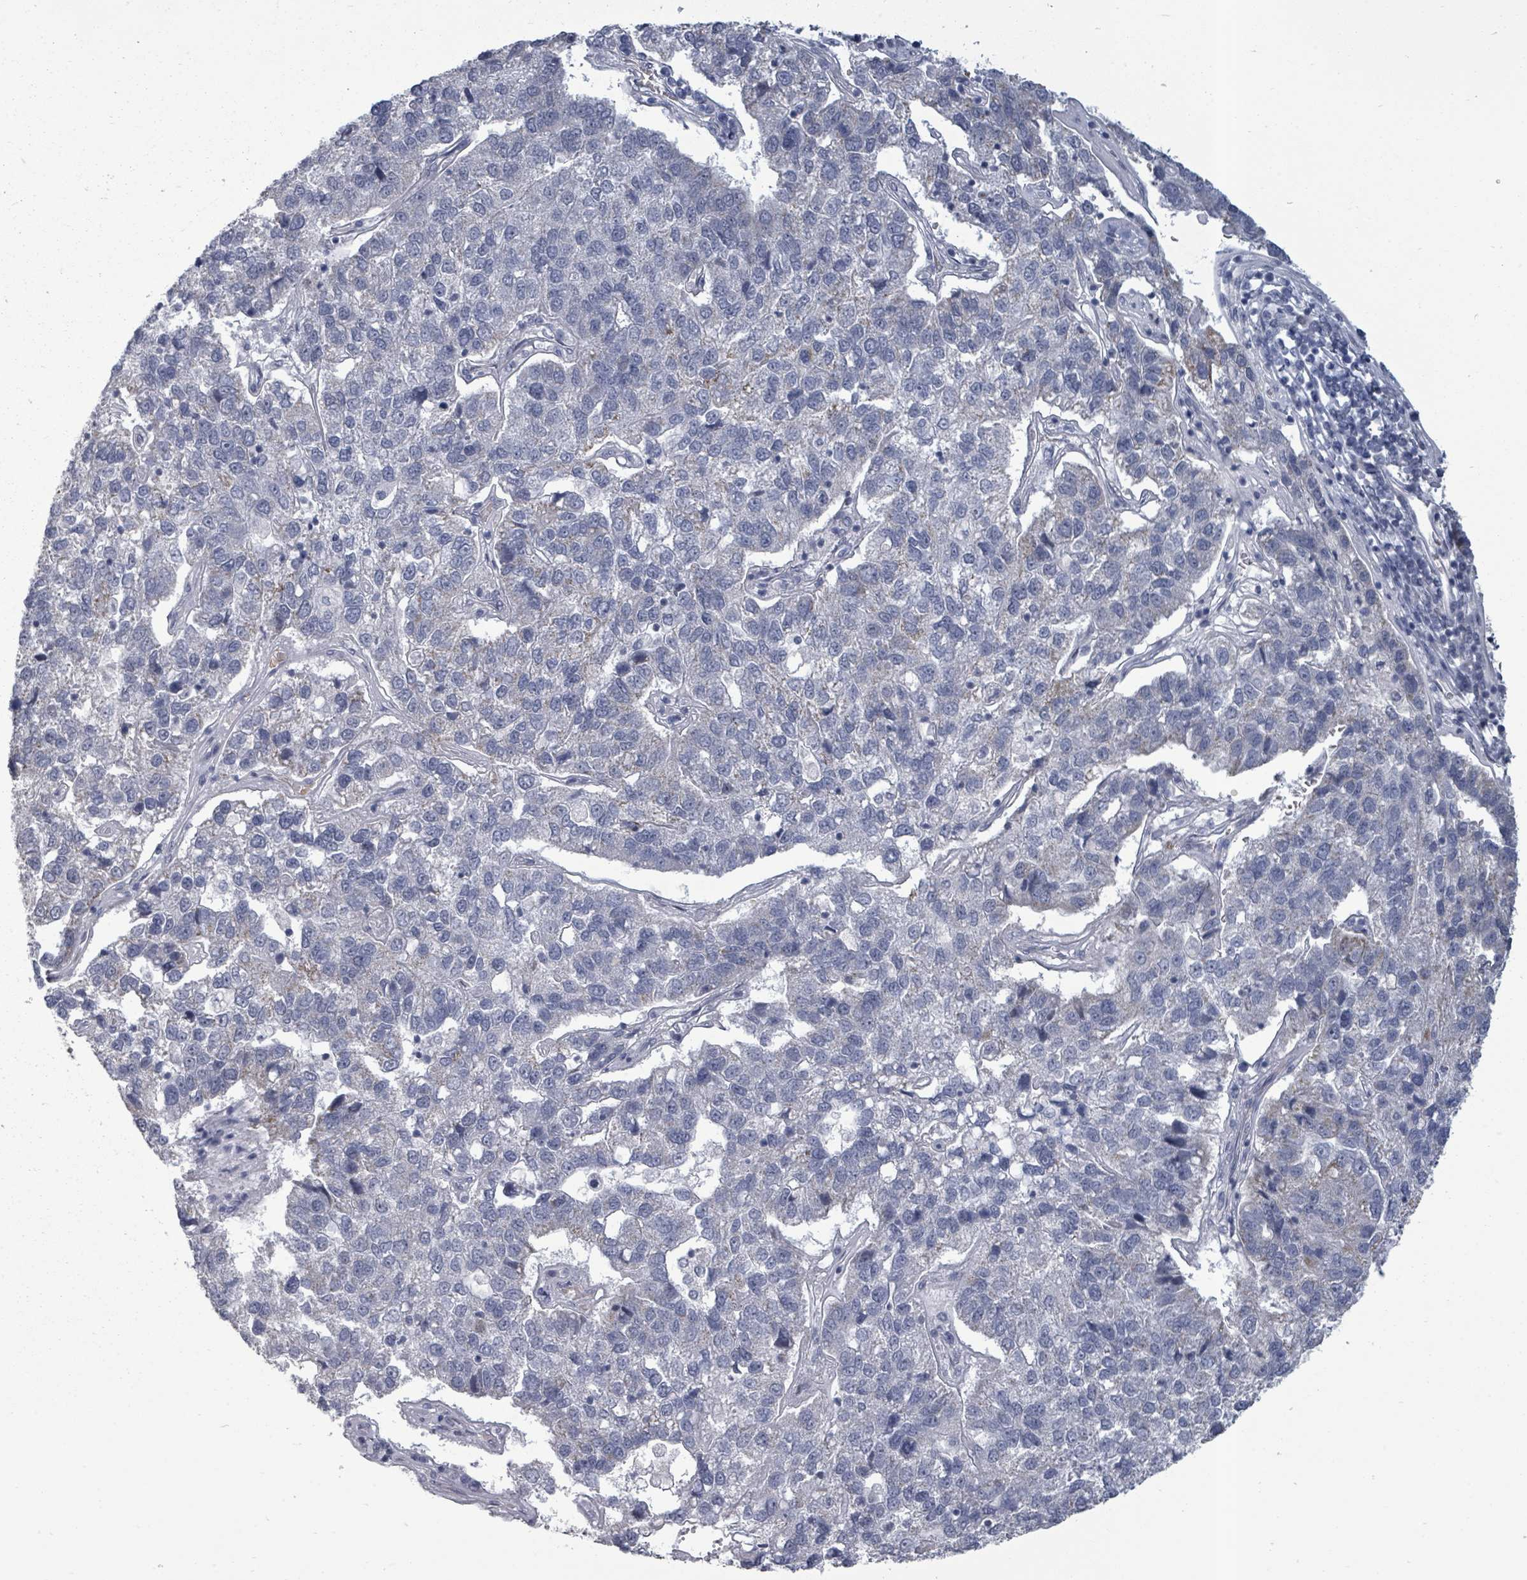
{"staining": {"intensity": "negative", "quantity": "none", "location": "none"}, "tissue": "pancreatic cancer", "cell_type": "Tumor cells", "image_type": "cancer", "snomed": [{"axis": "morphology", "description": "Adenocarcinoma, NOS"}, {"axis": "topography", "description": "Pancreas"}], "caption": "The micrograph exhibits no staining of tumor cells in pancreatic adenocarcinoma.", "gene": "PTPN20", "patient": {"sex": "female", "age": 61}}